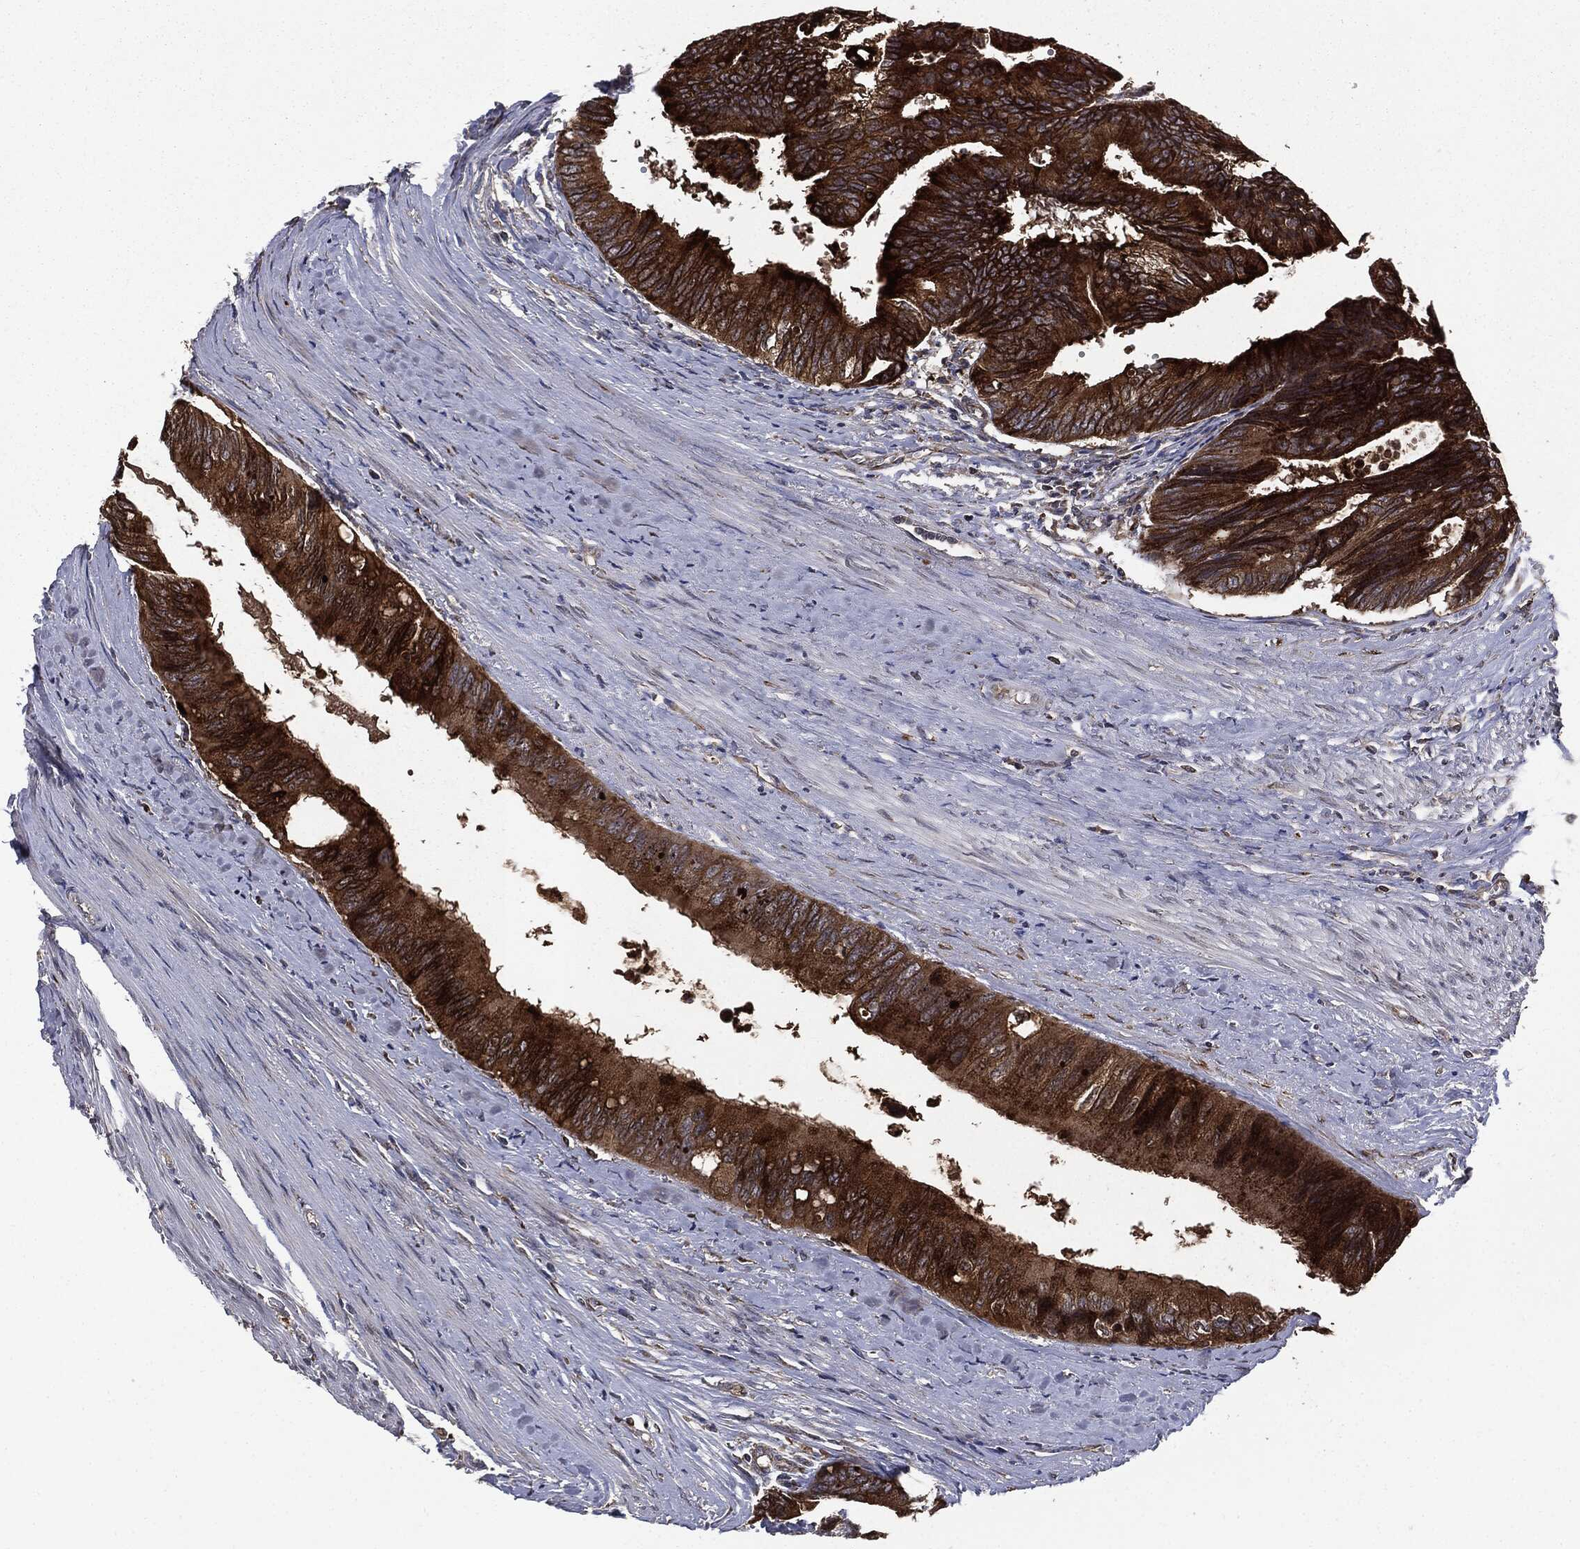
{"staining": {"intensity": "strong", "quantity": ">75%", "location": "cytoplasmic/membranous"}, "tissue": "colorectal cancer", "cell_type": "Tumor cells", "image_type": "cancer", "snomed": [{"axis": "morphology", "description": "Normal tissue, NOS"}, {"axis": "morphology", "description": "Adenocarcinoma, NOS"}, {"axis": "topography", "description": "Colon"}], "caption": "Colorectal cancer (adenocarcinoma) tissue exhibits strong cytoplasmic/membranous staining in approximately >75% of tumor cells, visualized by immunohistochemistry. (DAB = brown stain, brightfield microscopy at high magnification).", "gene": "PLOD3", "patient": {"sex": "male", "age": 65}}